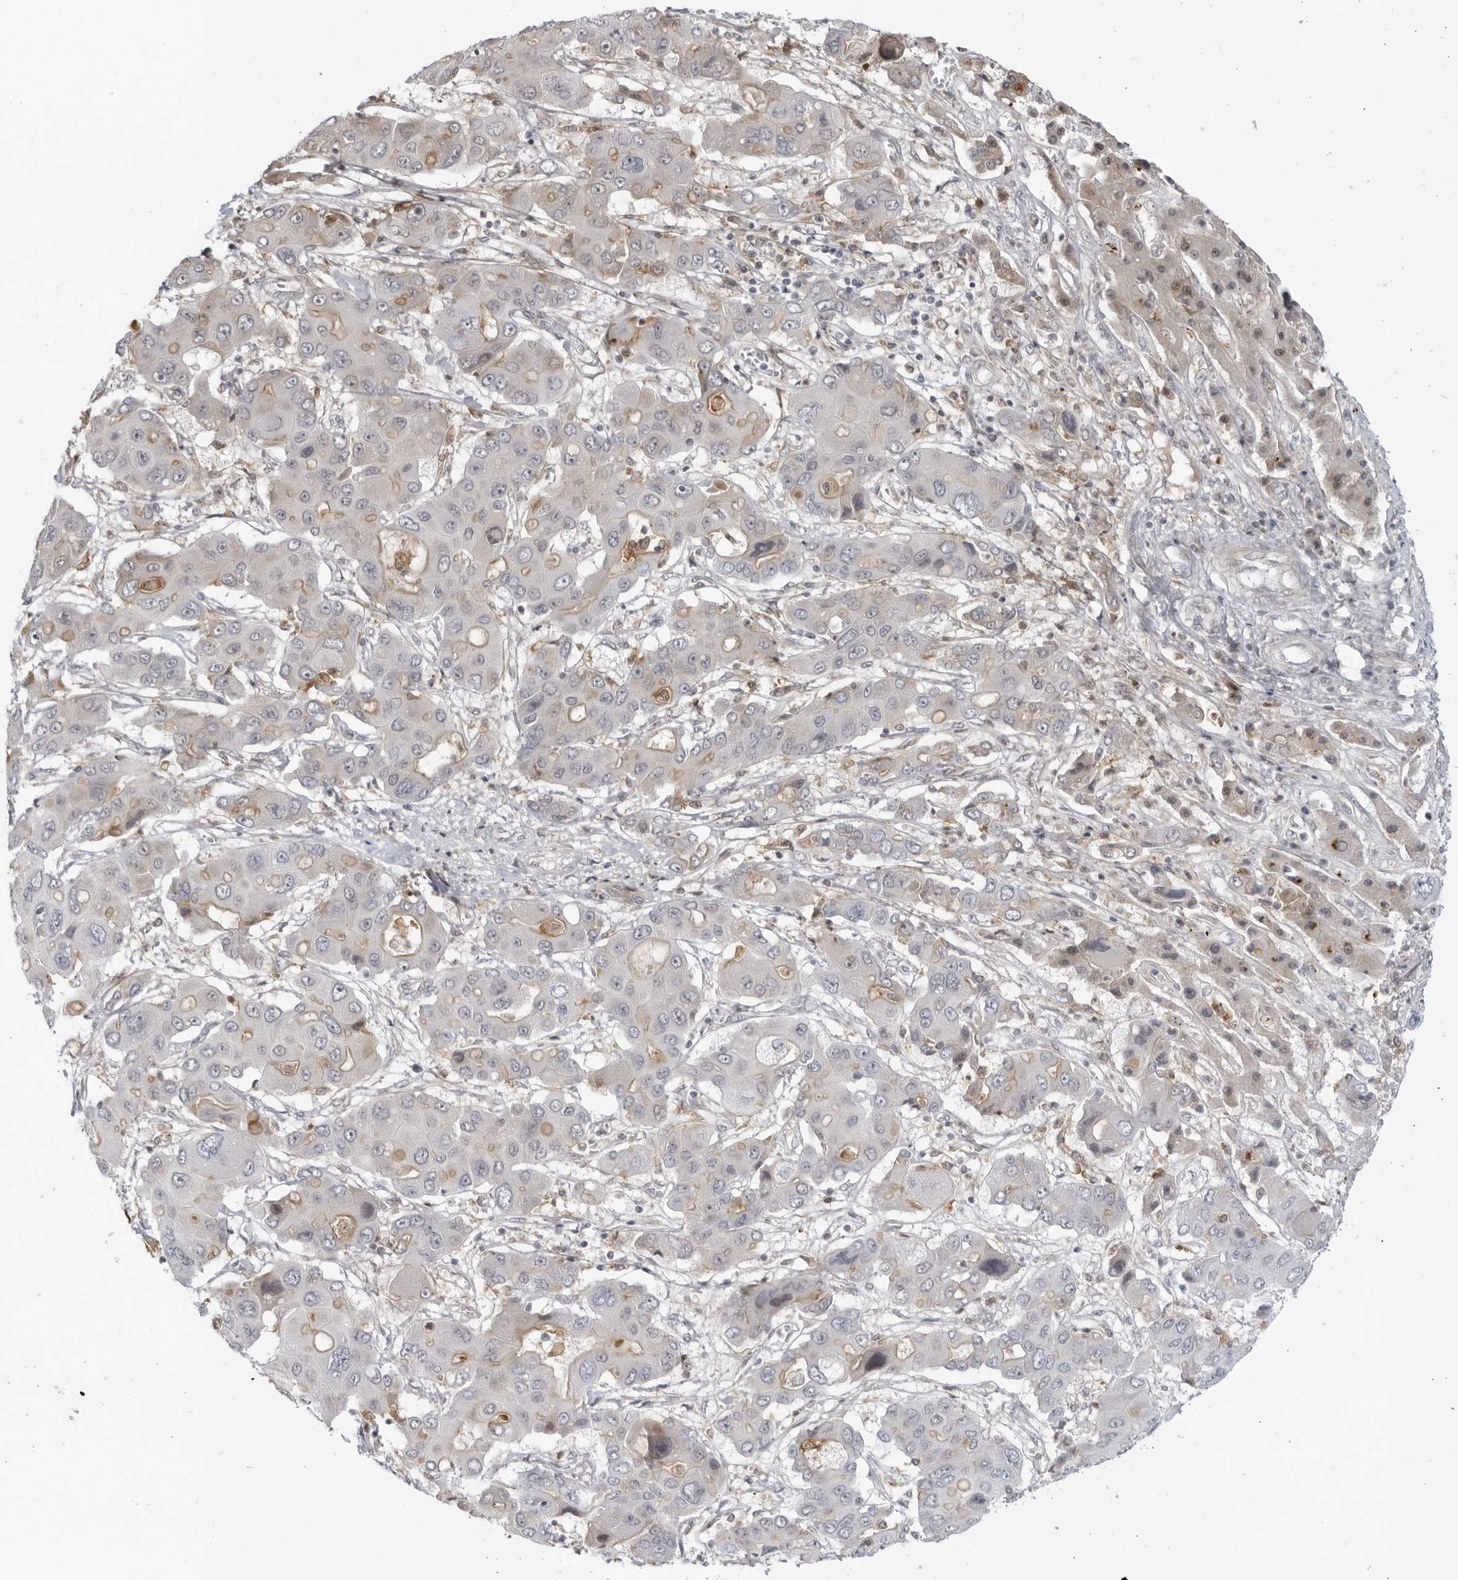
{"staining": {"intensity": "moderate", "quantity": "<25%", "location": "cytoplasmic/membranous"}, "tissue": "liver cancer", "cell_type": "Tumor cells", "image_type": "cancer", "snomed": [{"axis": "morphology", "description": "Cholangiocarcinoma"}, {"axis": "topography", "description": "Liver"}], "caption": "A brown stain highlights moderate cytoplasmic/membranous positivity of a protein in cholangiocarcinoma (liver) tumor cells.", "gene": "DTL", "patient": {"sex": "male", "age": 67}}